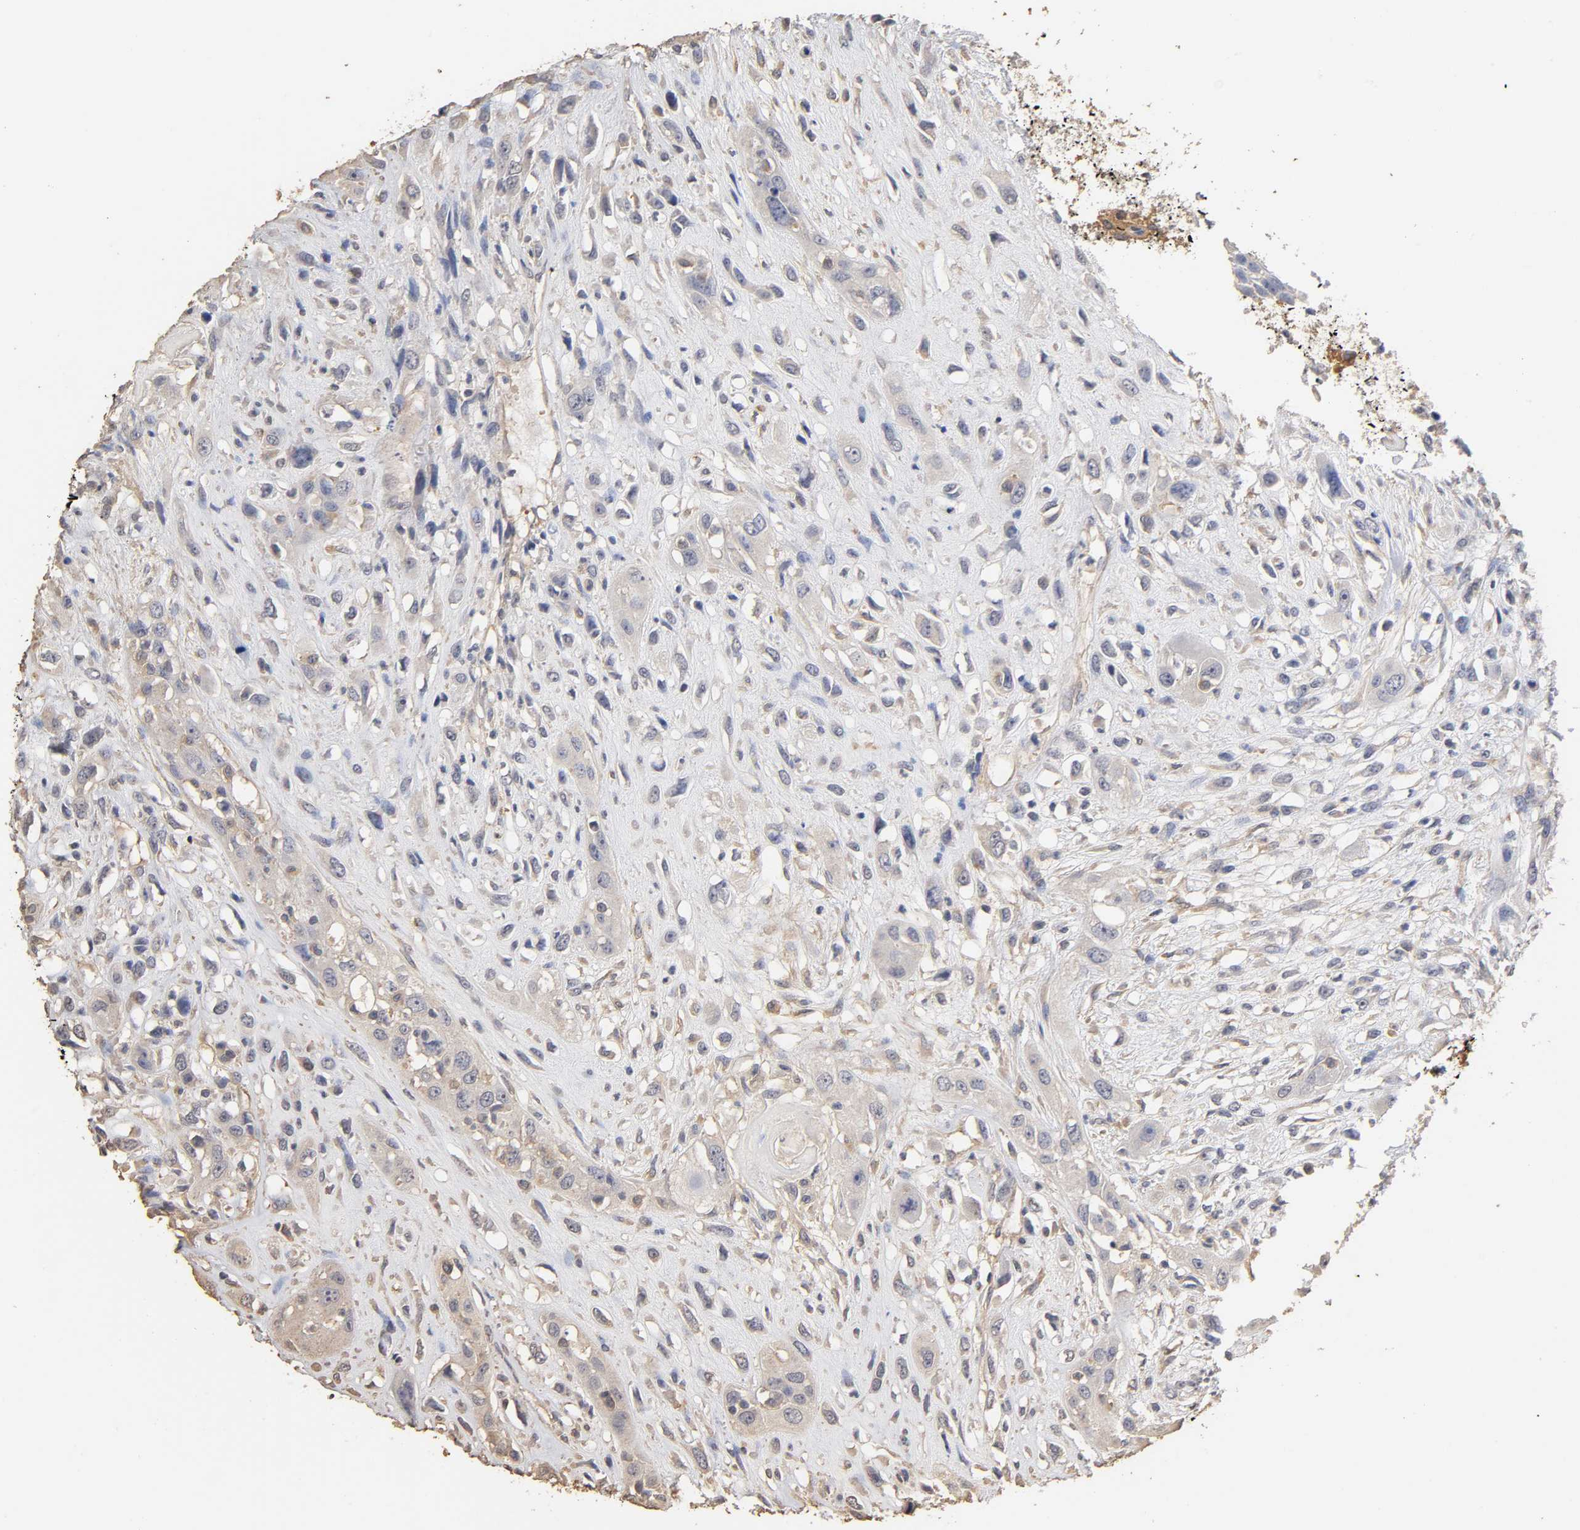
{"staining": {"intensity": "negative", "quantity": "none", "location": "none"}, "tissue": "head and neck cancer", "cell_type": "Tumor cells", "image_type": "cancer", "snomed": [{"axis": "morphology", "description": "Necrosis, NOS"}, {"axis": "morphology", "description": "Neoplasm, malignant, NOS"}, {"axis": "topography", "description": "Salivary gland"}, {"axis": "topography", "description": "Head-Neck"}], "caption": "A high-resolution micrograph shows immunohistochemistry (IHC) staining of head and neck malignant neoplasm, which reveals no significant positivity in tumor cells.", "gene": "VSIG4", "patient": {"sex": "male", "age": 43}}